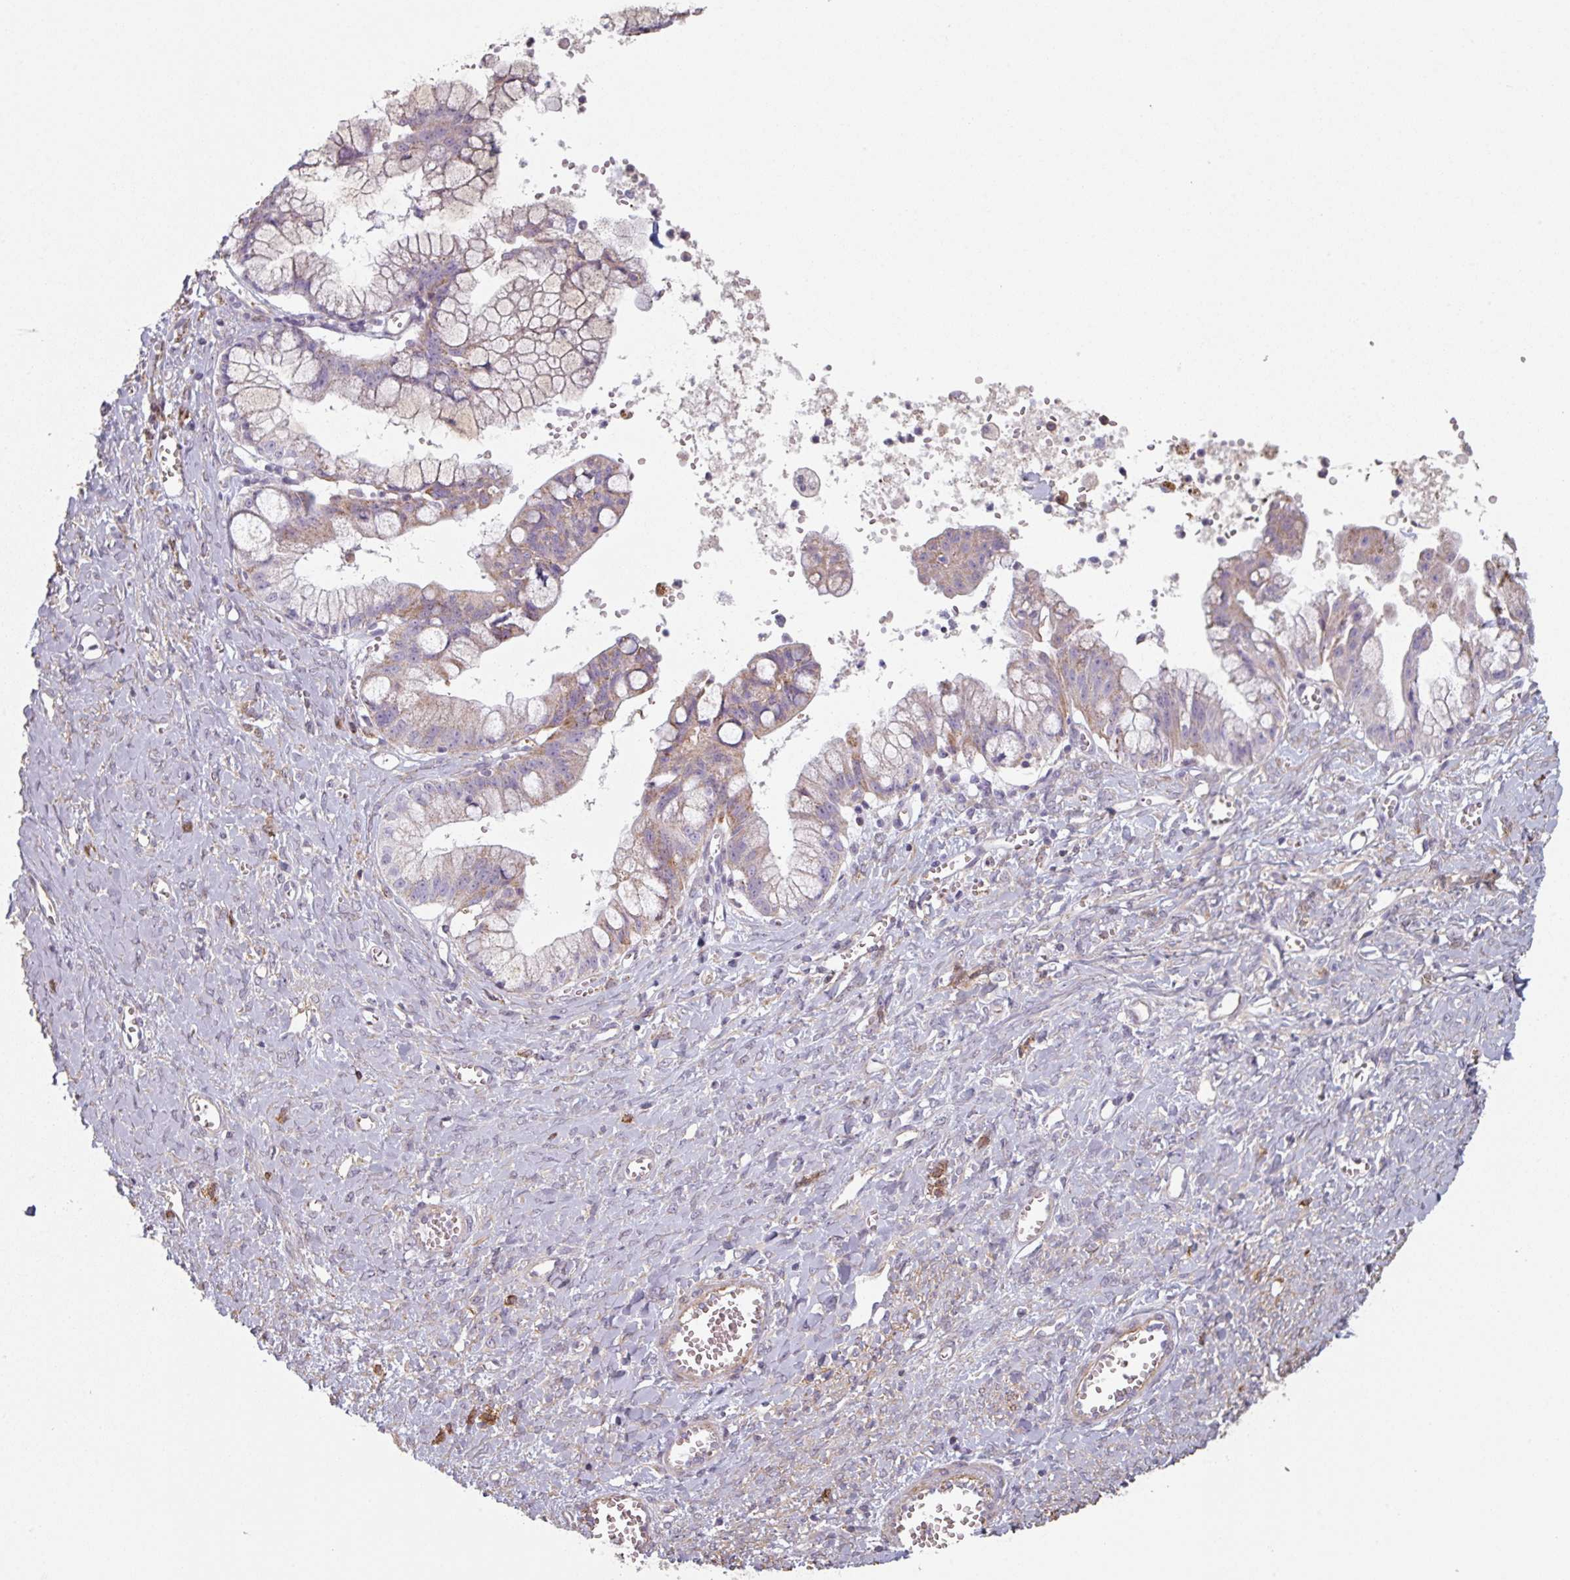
{"staining": {"intensity": "weak", "quantity": "<25%", "location": "cytoplasmic/membranous"}, "tissue": "ovarian cancer", "cell_type": "Tumor cells", "image_type": "cancer", "snomed": [{"axis": "morphology", "description": "Cystadenocarcinoma, mucinous, NOS"}, {"axis": "topography", "description": "Ovary"}], "caption": "Tumor cells show no significant positivity in ovarian mucinous cystadenocarcinoma. (DAB immunohistochemistry visualized using brightfield microscopy, high magnification).", "gene": "GSTA4", "patient": {"sex": "female", "age": 70}}